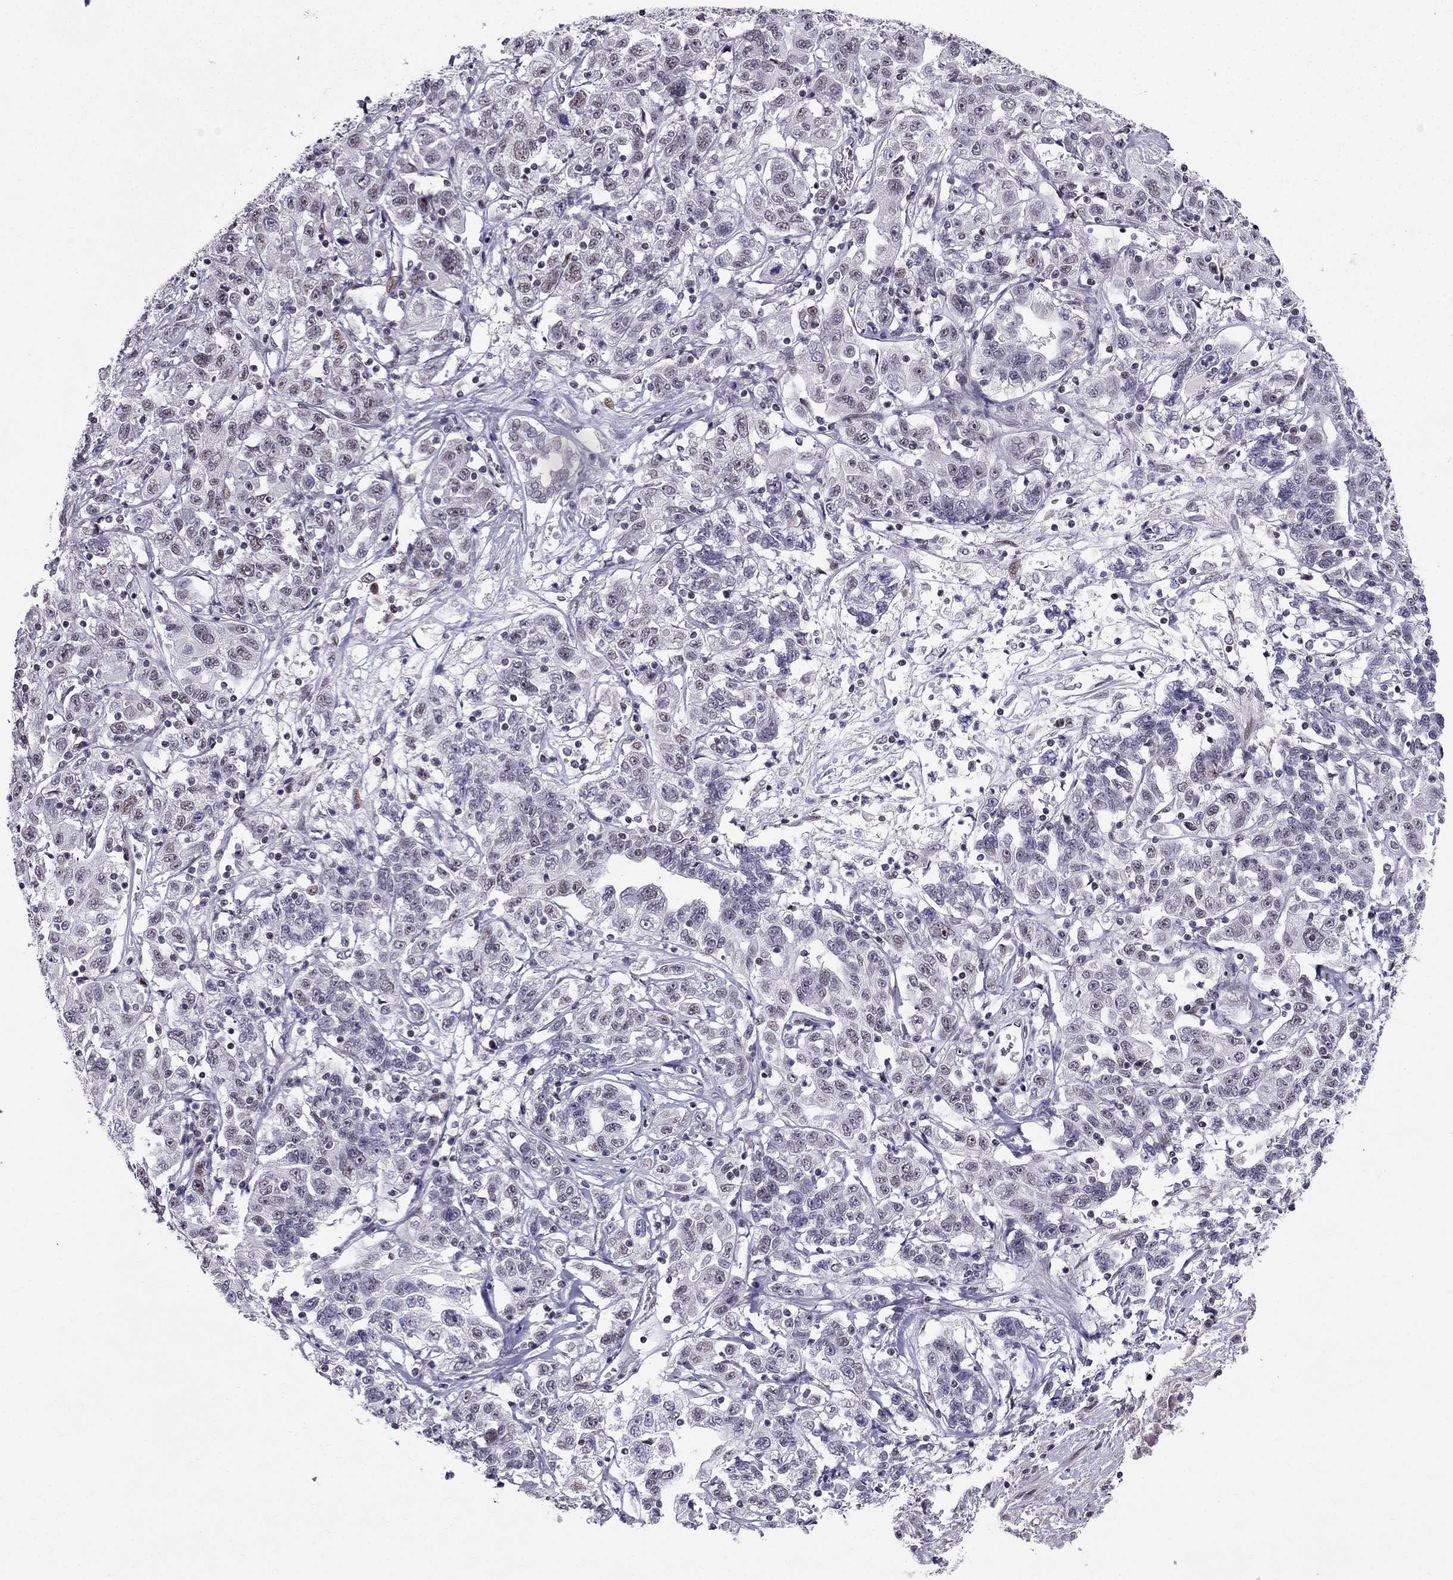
{"staining": {"intensity": "weak", "quantity": "<25%", "location": "nuclear"}, "tissue": "liver cancer", "cell_type": "Tumor cells", "image_type": "cancer", "snomed": [{"axis": "morphology", "description": "Adenocarcinoma, NOS"}, {"axis": "morphology", "description": "Cholangiocarcinoma"}, {"axis": "topography", "description": "Liver"}], "caption": "Cholangiocarcinoma (liver) stained for a protein using immunohistochemistry (IHC) reveals no expression tumor cells.", "gene": "RPRD2", "patient": {"sex": "male", "age": 64}}